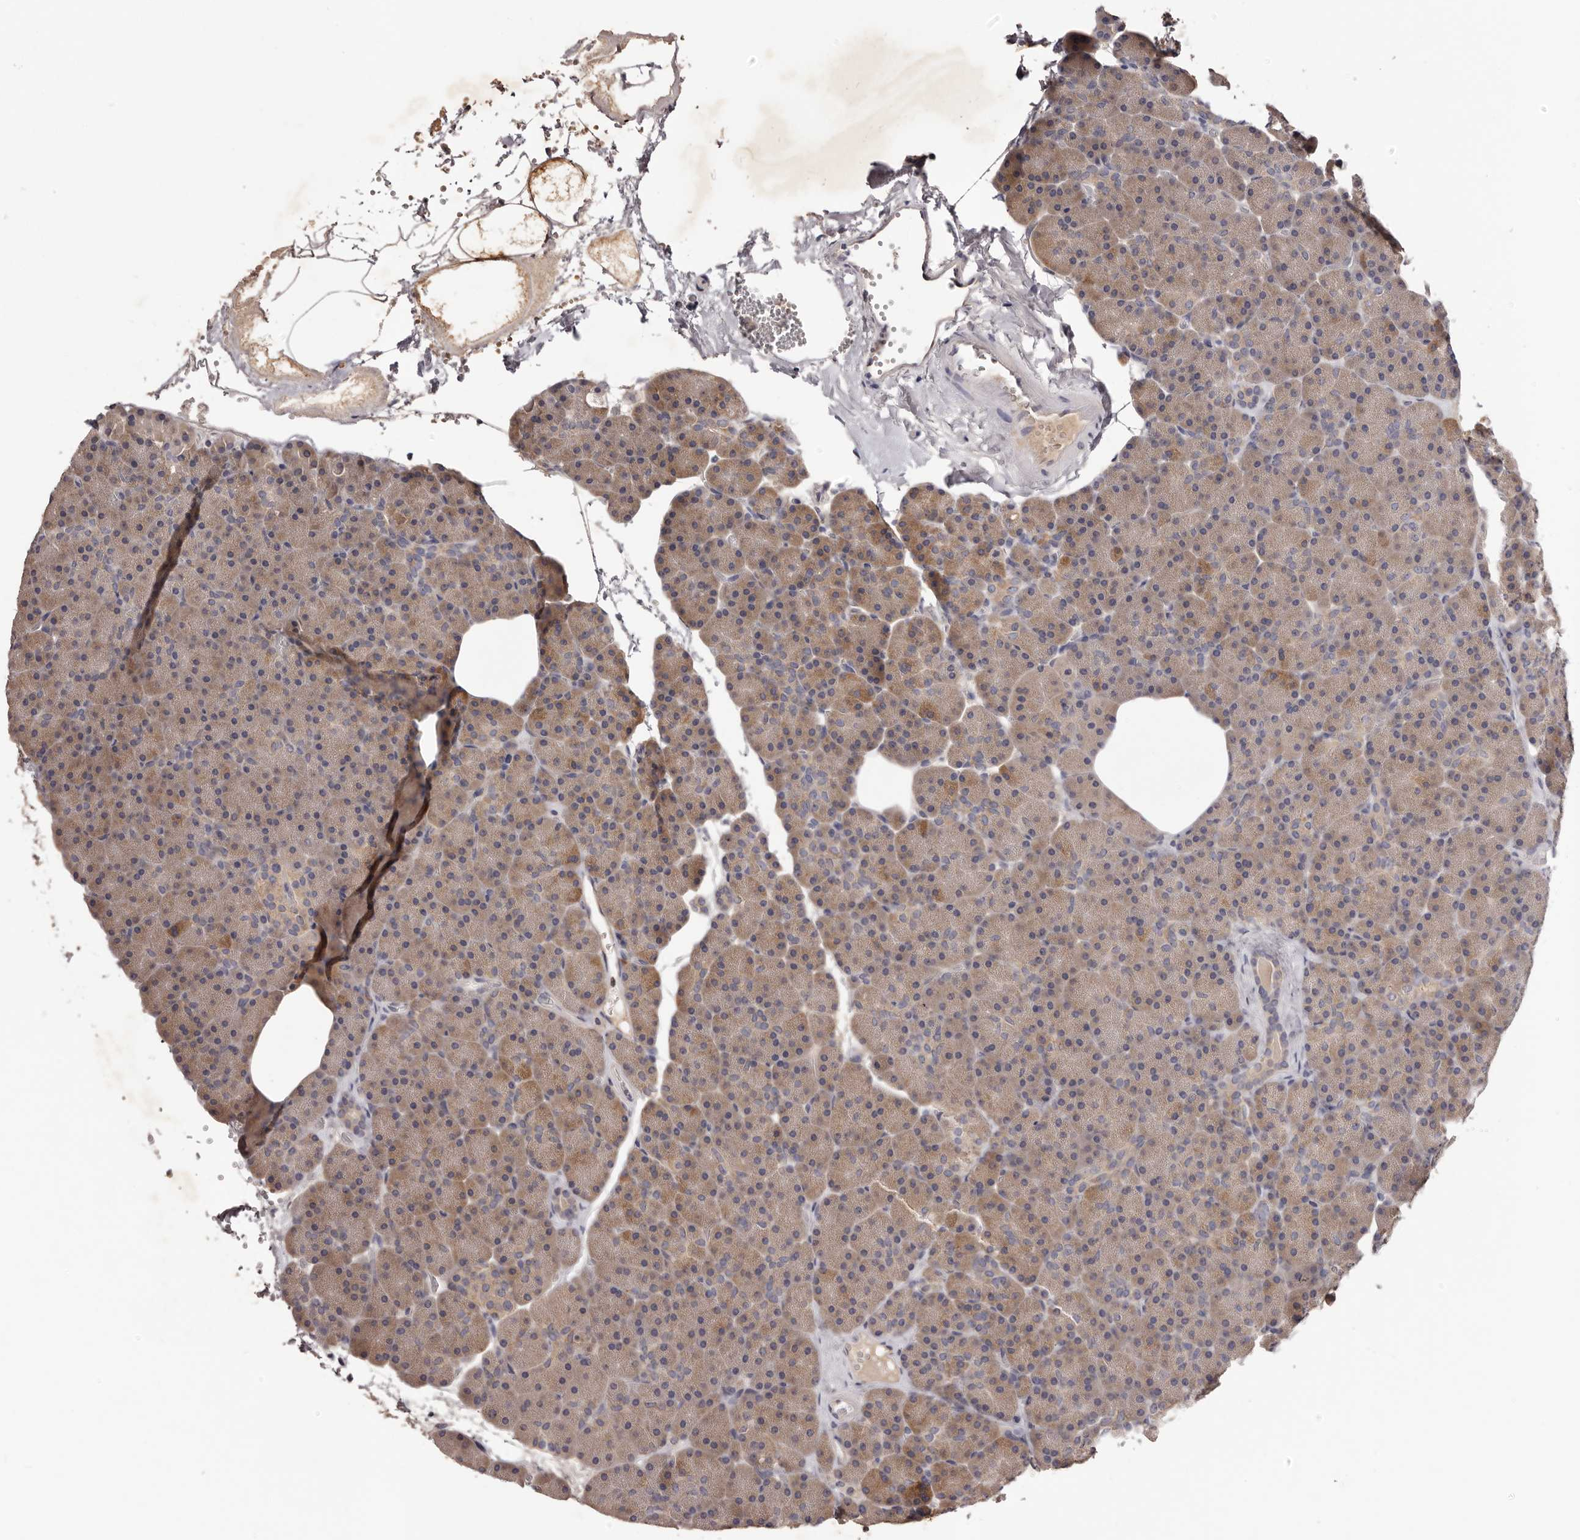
{"staining": {"intensity": "moderate", "quantity": "25%-75%", "location": "cytoplasmic/membranous"}, "tissue": "pancreas", "cell_type": "Exocrine glandular cells", "image_type": "normal", "snomed": [{"axis": "morphology", "description": "Normal tissue, NOS"}, {"axis": "morphology", "description": "Carcinoid, malignant, NOS"}, {"axis": "topography", "description": "Pancreas"}], "caption": "Unremarkable pancreas demonstrates moderate cytoplasmic/membranous positivity in approximately 25%-75% of exocrine glandular cells Immunohistochemistry (ihc) stains the protein in brown and the nuclei are stained blue..", "gene": "LTV1", "patient": {"sex": "female", "age": 35}}